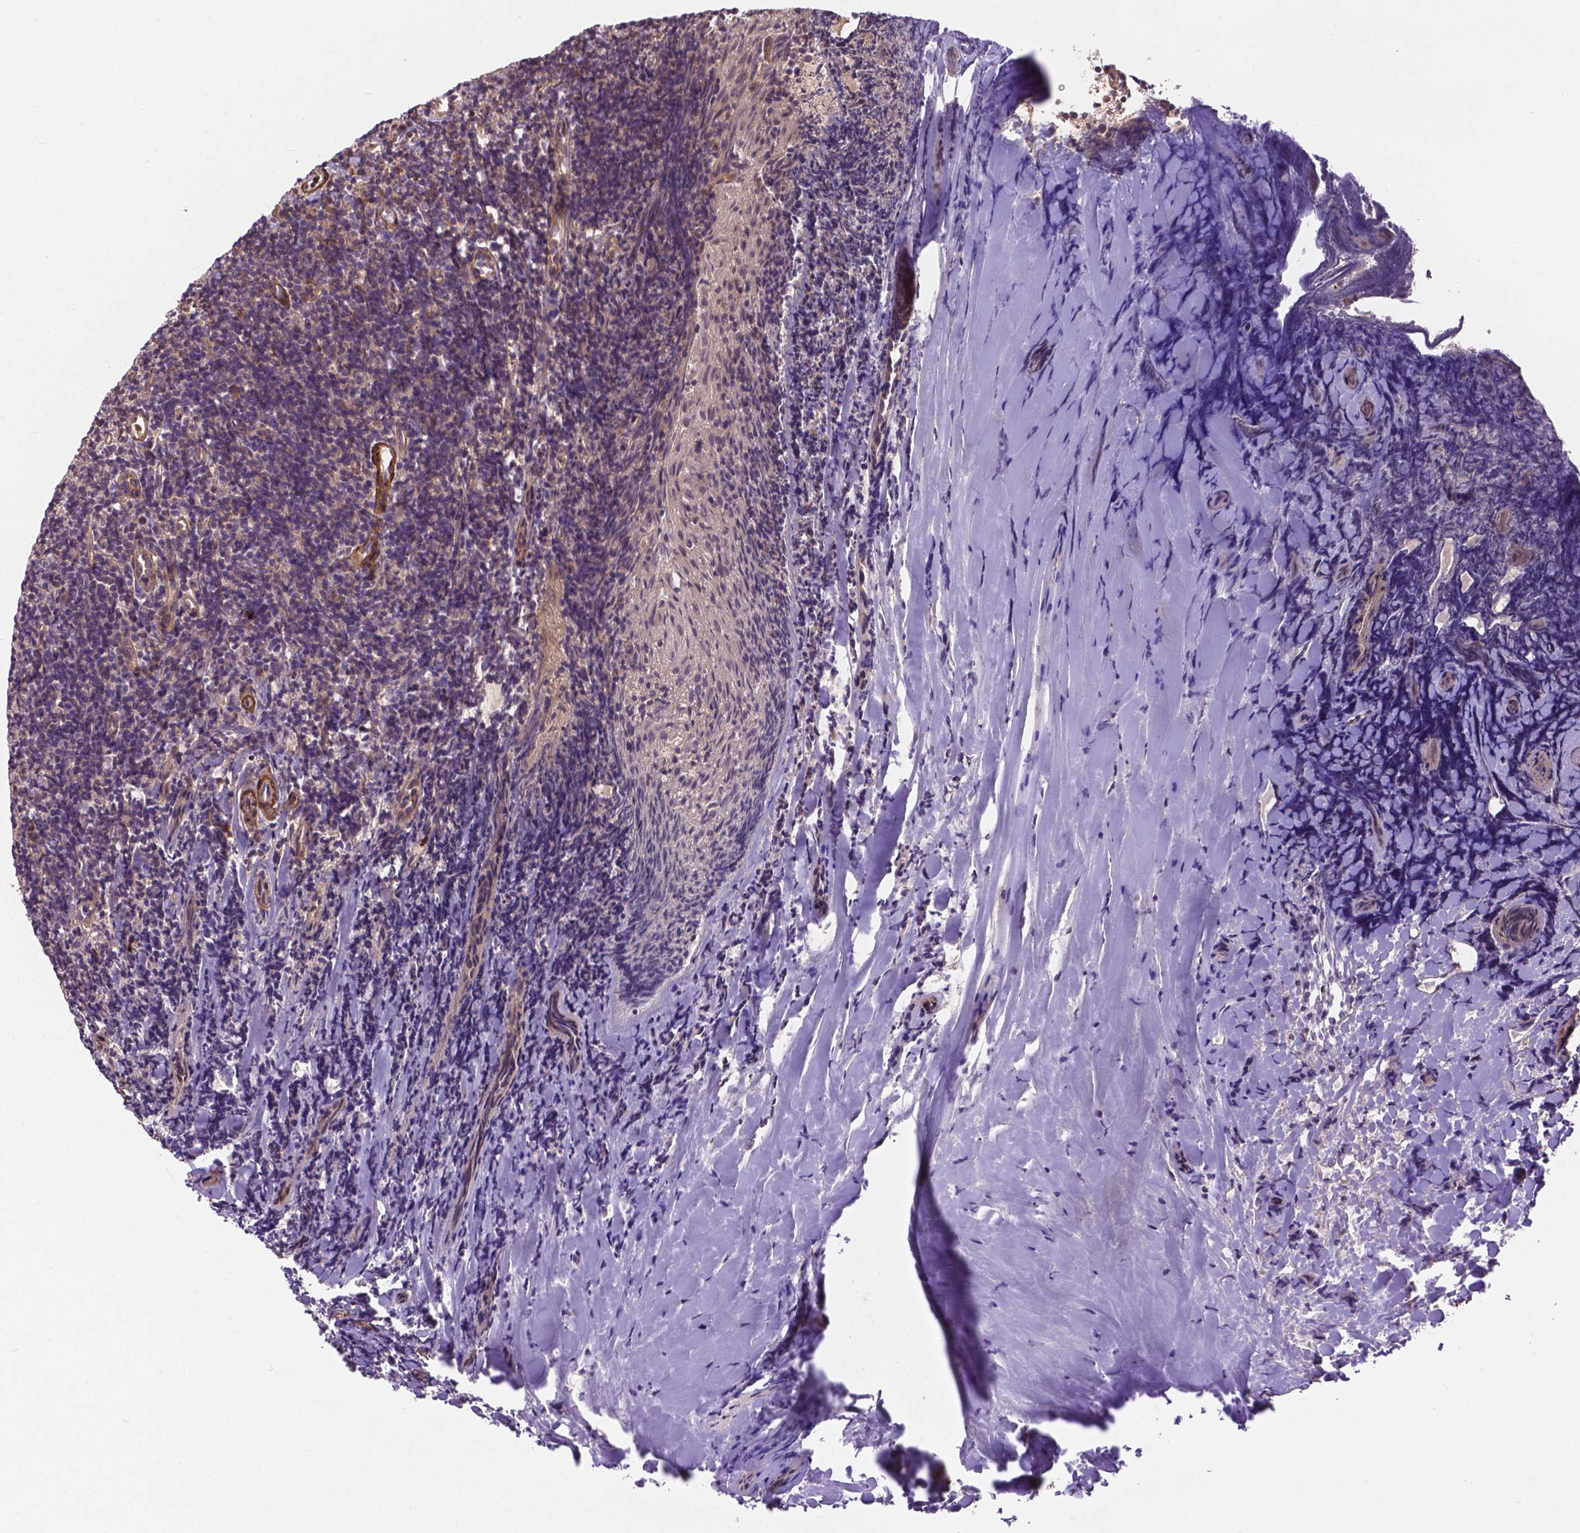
{"staining": {"intensity": "weak", "quantity": ">75%", "location": "cytoplasmic/membranous"}, "tissue": "tonsil", "cell_type": "Germinal center cells", "image_type": "normal", "snomed": [{"axis": "morphology", "description": "Normal tissue, NOS"}, {"axis": "topography", "description": "Tonsil"}], "caption": "DAB (3,3'-diaminobenzidine) immunohistochemical staining of unremarkable tonsil displays weak cytoplasmic/membranous protein positivity in approximately >75% of germinal center cells. Nuclei are stained in blue.", "gene": "ZNF616", "patient": {"sex": "female", "age": 10}}